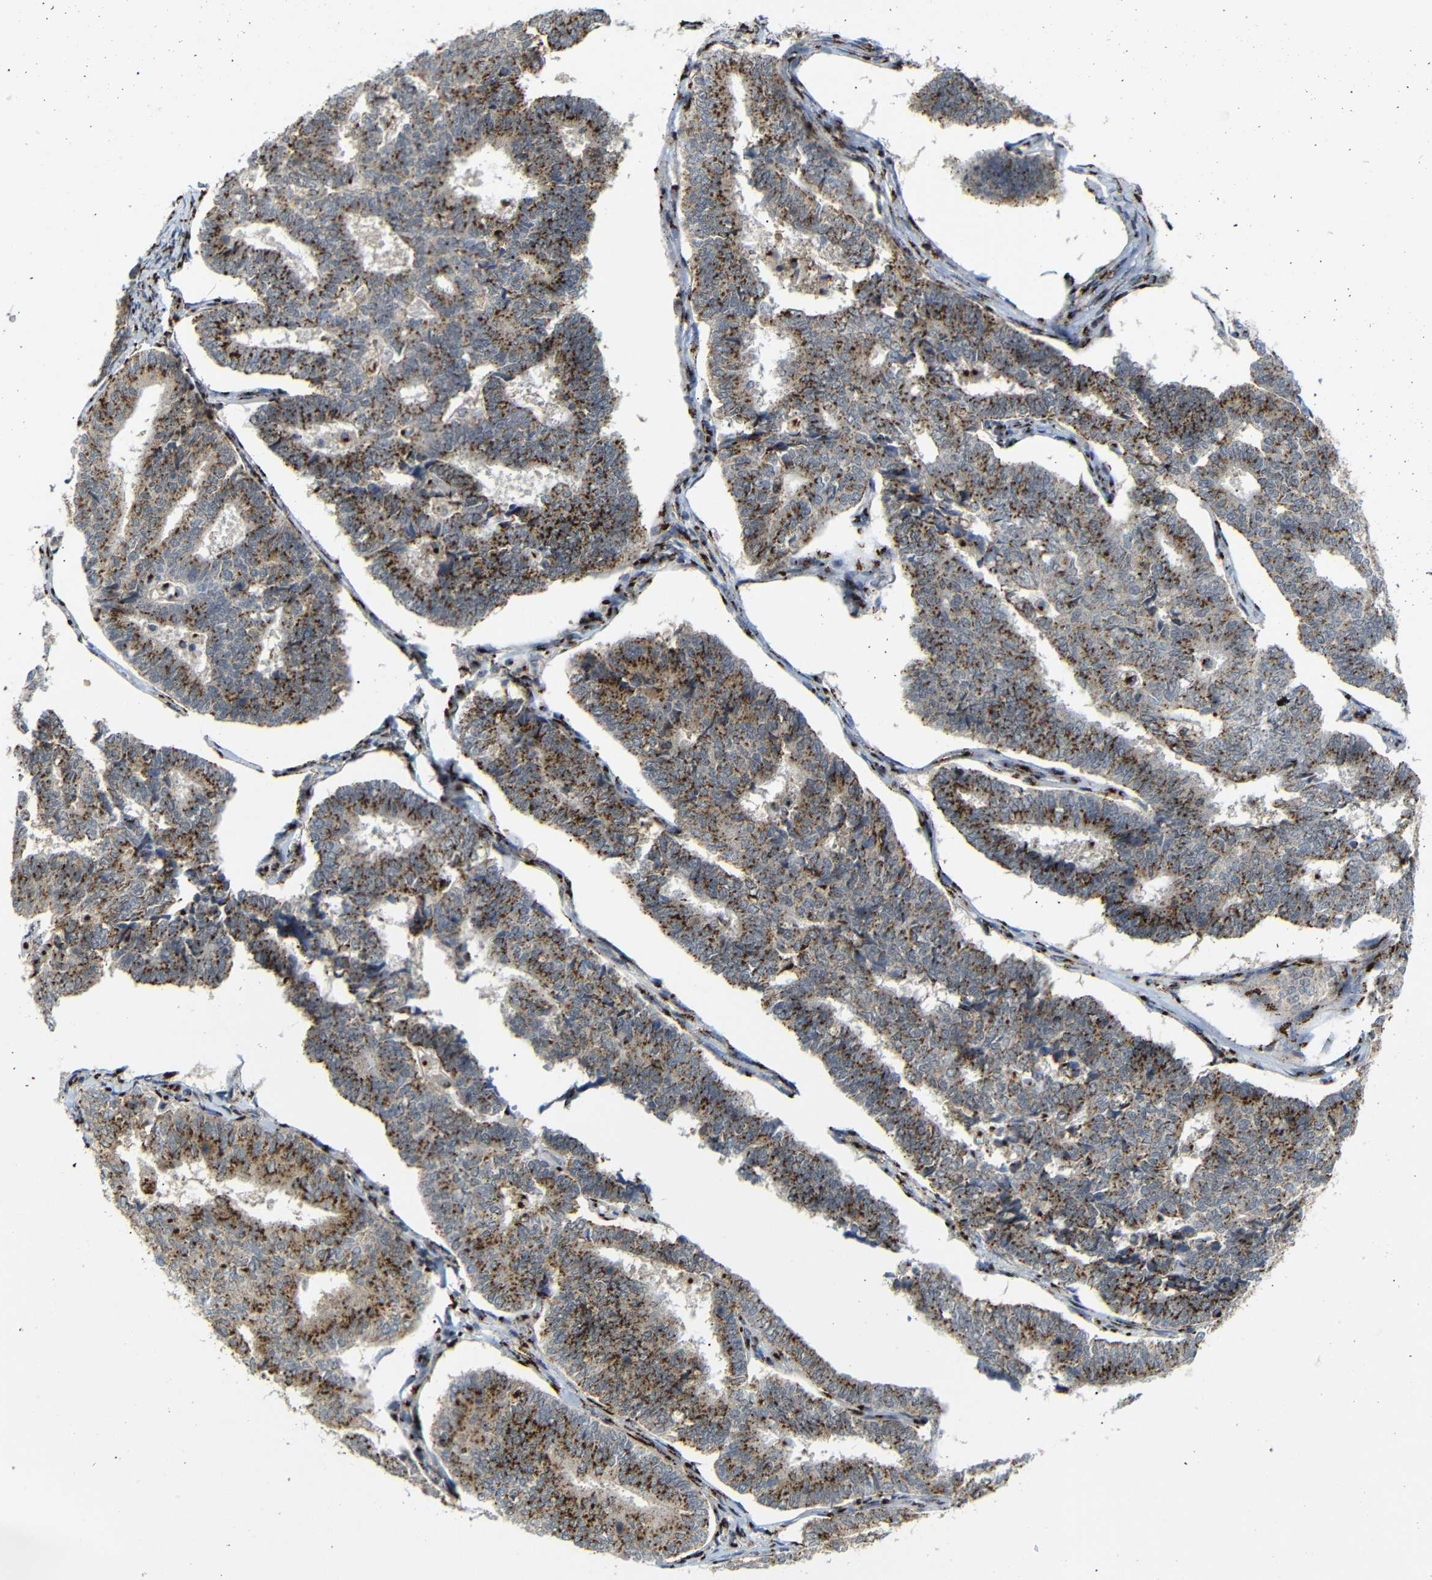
{"staining": {"intensity": "strong", "quantity": ">75%", "location": "cytoplasmic/membranous"}, "tissue": "endometrial cancer", "cell_type": "Tumor cells", "image_type": "cancer", "snomed": [{"axis": "morphology", "description": "Adenocarcinoma, NOS"}, {"axis": "topography", "description": "Endometrium"}], "caption": "There is high levels of strong cytoplasmic/membranous staining in tumor cells of adenocarcinoma (endometrial), as demonstrated by immunohistochemical staining (brown color).", "gene": "TGOLN2", "patient": {"sex": "female", "age": 70}}